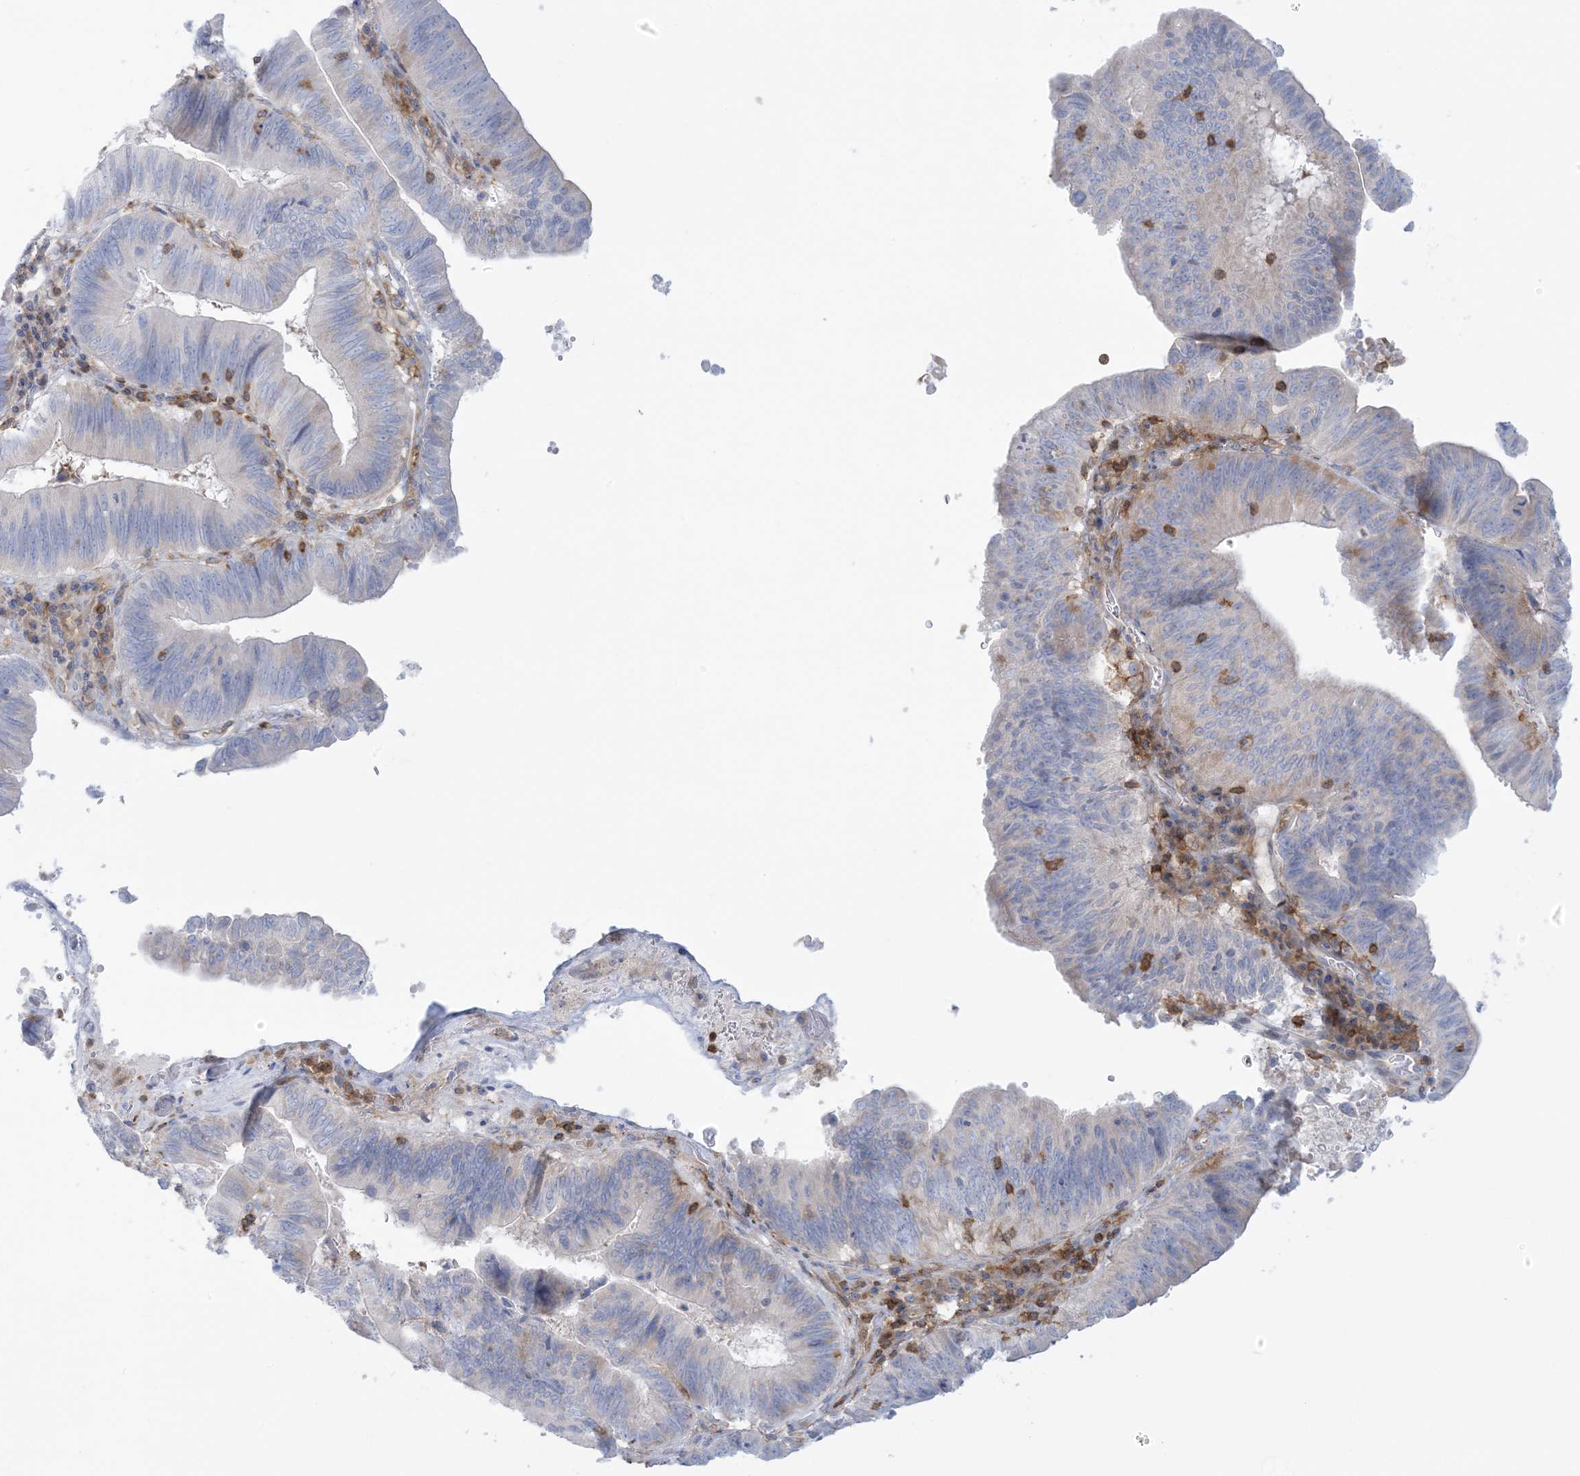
{"staining": {"intensity": "negative", "quantity": "none", "location": "none"}, "tissue": "pancreatic cancer", "cell_type": "Tumor cells", "image_type": "cancer", "snomed": [{"axis": "morphology", "description": "Adenocarcinoma, NOS"}, {"axis": "topography", "description": "Pancreas"}], "caption": "Pancreatic adenocarcinoma was stained to show a protein in brown. There is no significant positivity in tumor cells.", "gene": "ARHGAP30", "patient": {"sex": "male", "age": 63}}